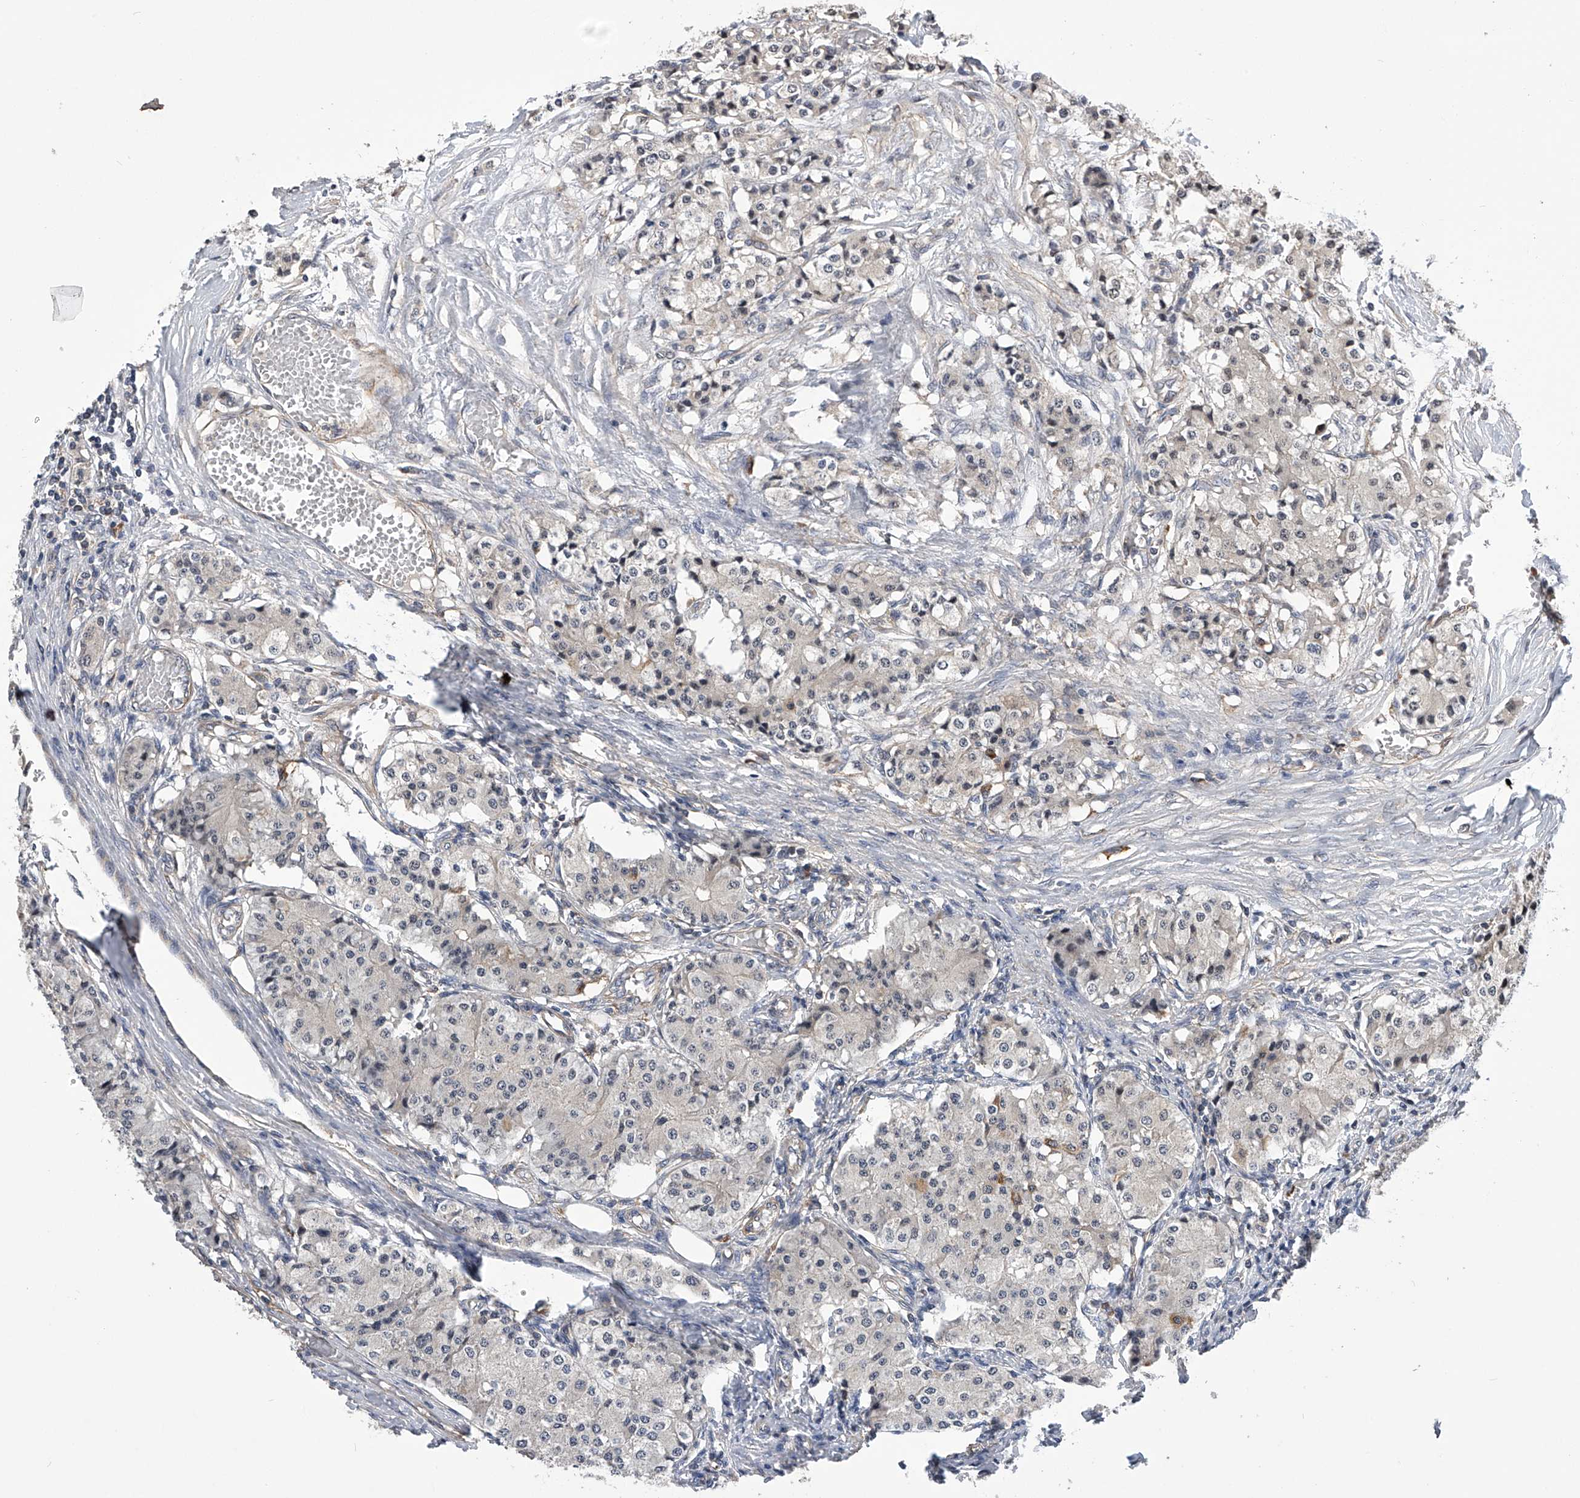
{"staining": {"intensity": "negative", "quantity": "none", "location": "none"}, "tissue": "carcinoid", "cell_type": "Tumor cells", "image_type": "cancer", "snomed": [{"axis": "morphology", "description": "Carcinoid, malignant, NOS"}, {"axis": "topography", "description": "Colon"}], "caption": "Immunohistochemical staining of human malignant carcinoid demonstrates no significant positivity in tumor cells.", "gene": "SPOCK1", "patient": {"sex": "female", "age": 52}}